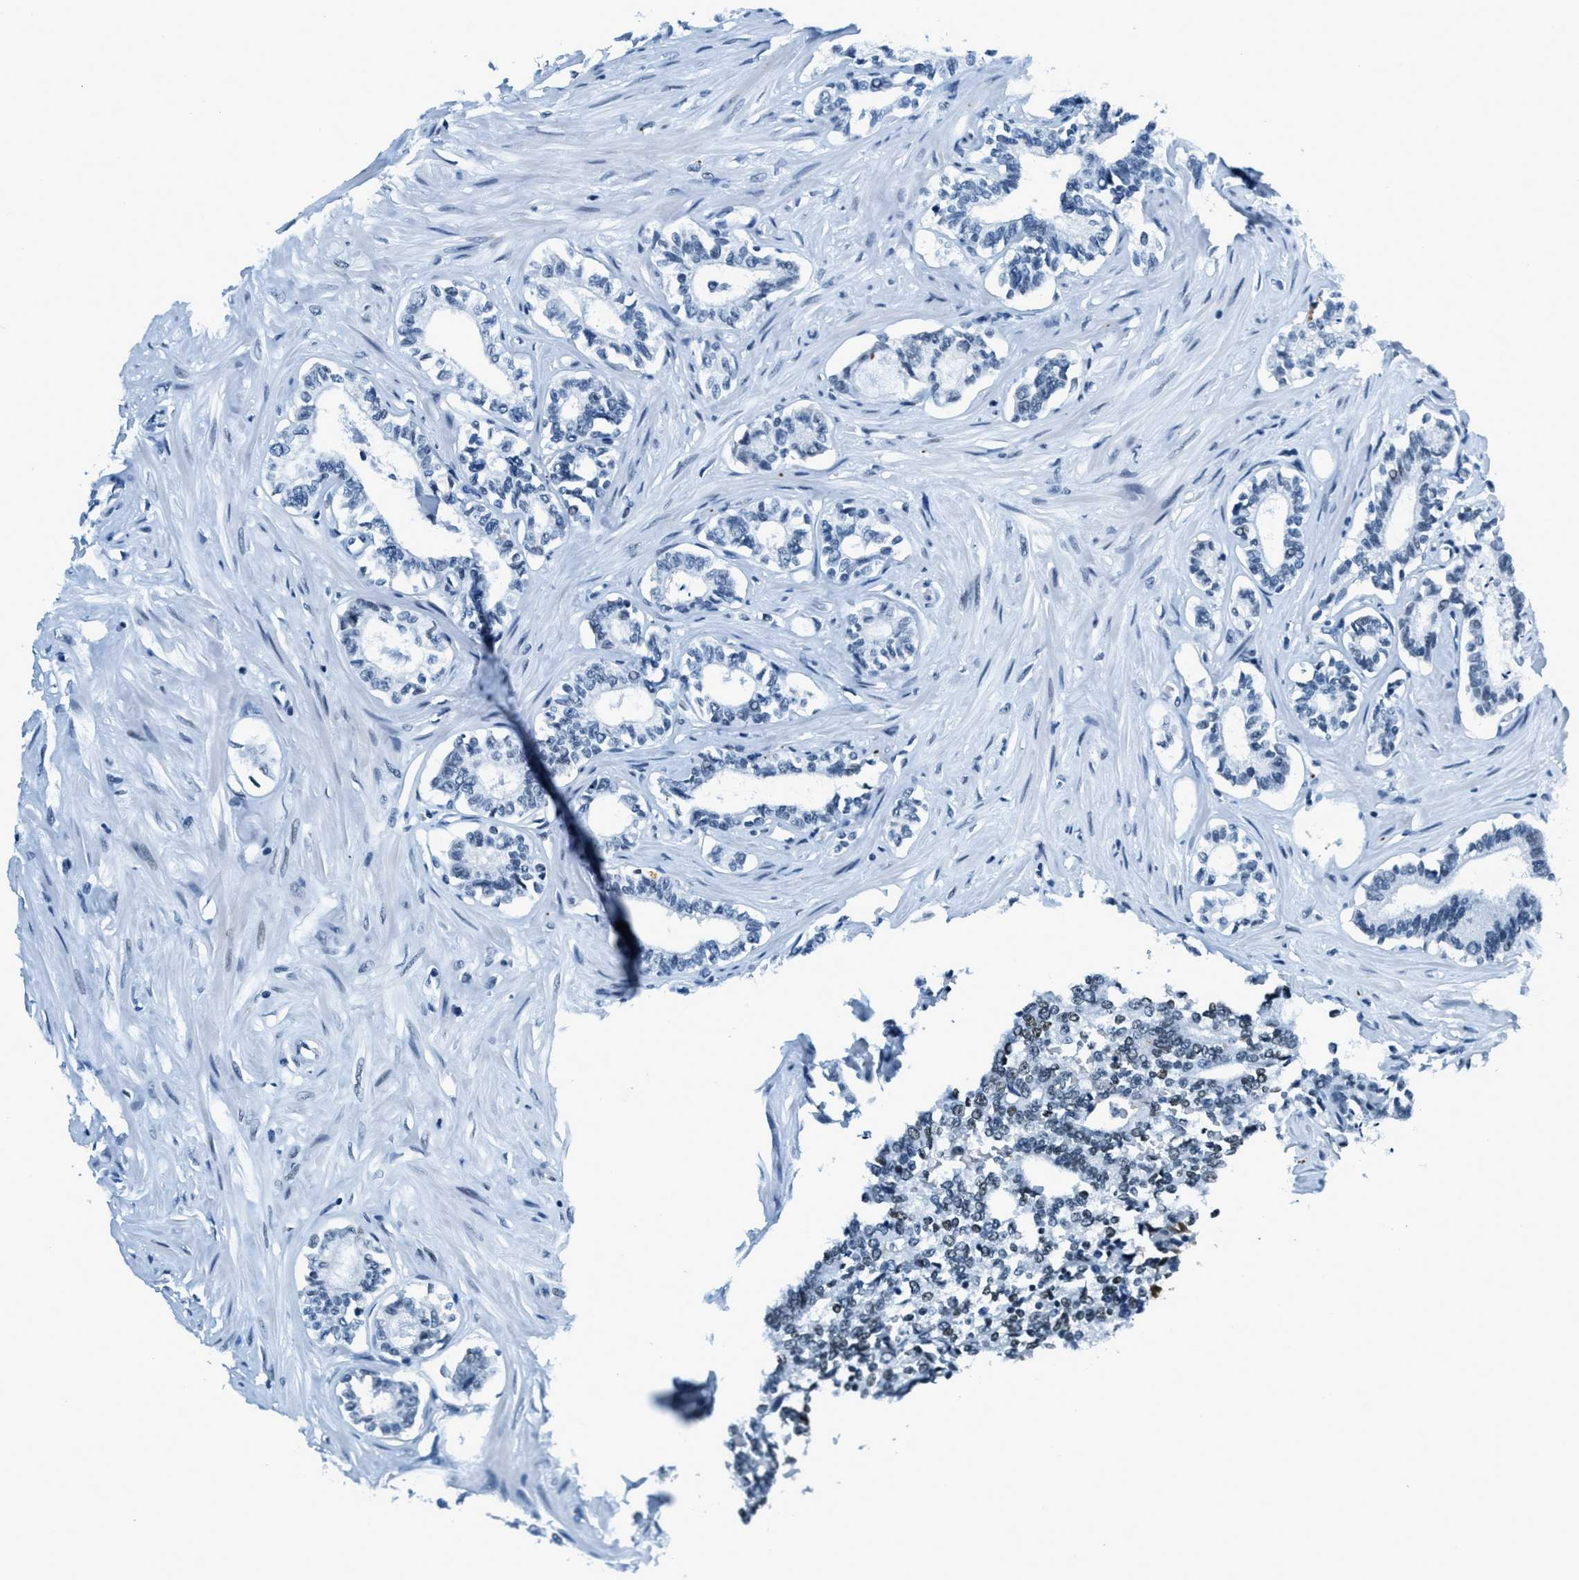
{"staining": {"intensity": "negative", "quantity": "none", "location": "none"}, "tissue": "seminal vesicle", "cell_type": "Glandular cells", "image_type": "normal", "snomed": [{"axis": "morphology", "description": "Normal tissue, NOS"}, {"axis": "morphology", "description": "Adenocarcinoma, High grade"}, {"axis": "topography", "description": "Prostate"}, {"axis": "topography", "description": "Seminal veicle"}], "caption": "The histopathology image exhibits no significant staining in glandular cells of seminal vesicle.", "gene": "PLA2G2A", "patient": {"sex": "male", "age": 55}}